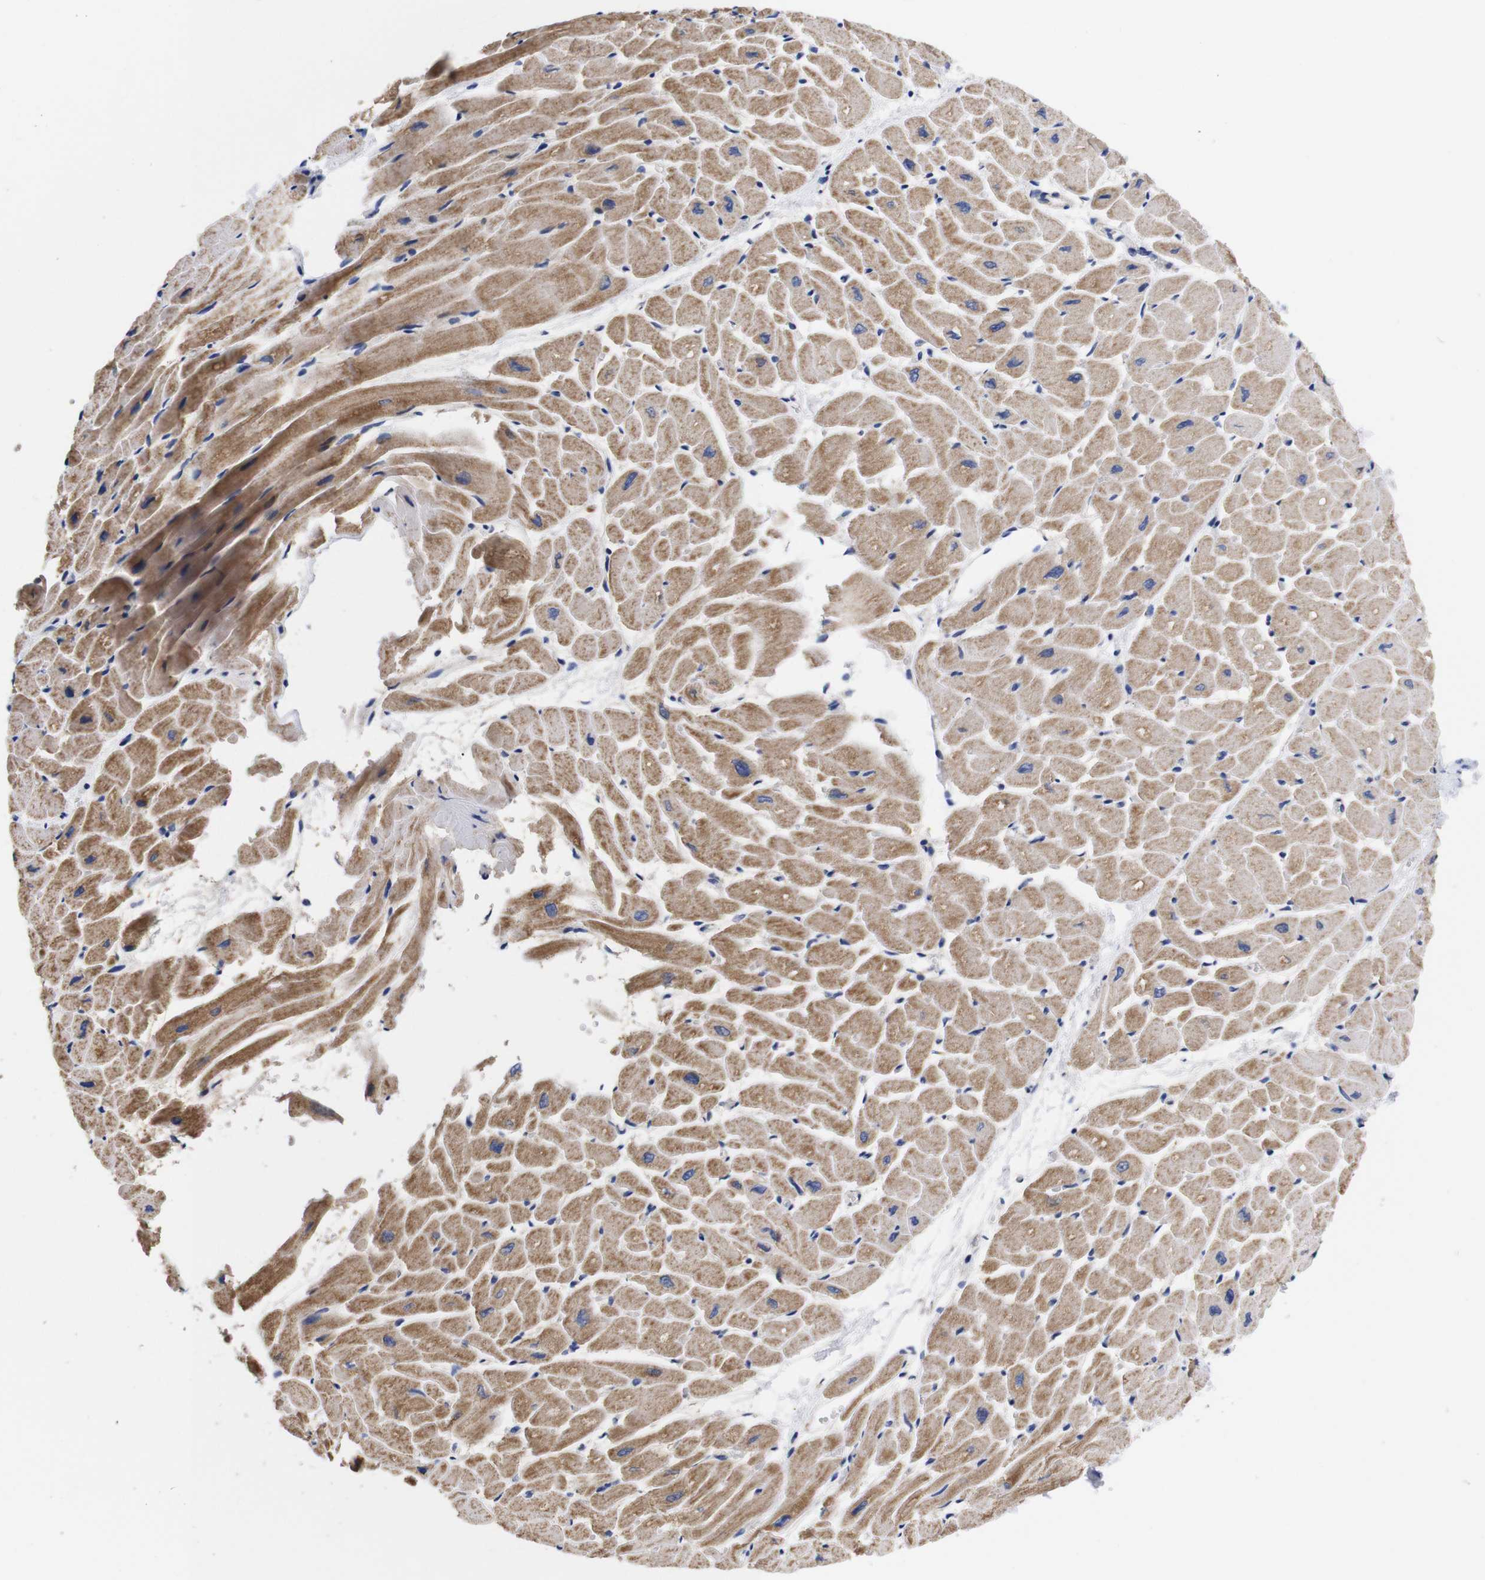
{"staining": {"intensity": "moderate", "quantity": ">75%", "location": "cytoplasmic/membranous"}, "tissue": "heart muscle", "cell_type": "Cardiomyocytes", "image_type": "normal", "snomed": [{"axis": "morphology", "description": "Normal tissue, NOS"}, {"axis": "topography", "description": "Heart"}], "caption": "Protein analysis of unremarkable heart muscle exhibits moderate cytoplasmic/membranous staining in about >75% of cardiomyocytes.", "gene": "OPN3", "patient": {"sex": "male", "age": 45}}